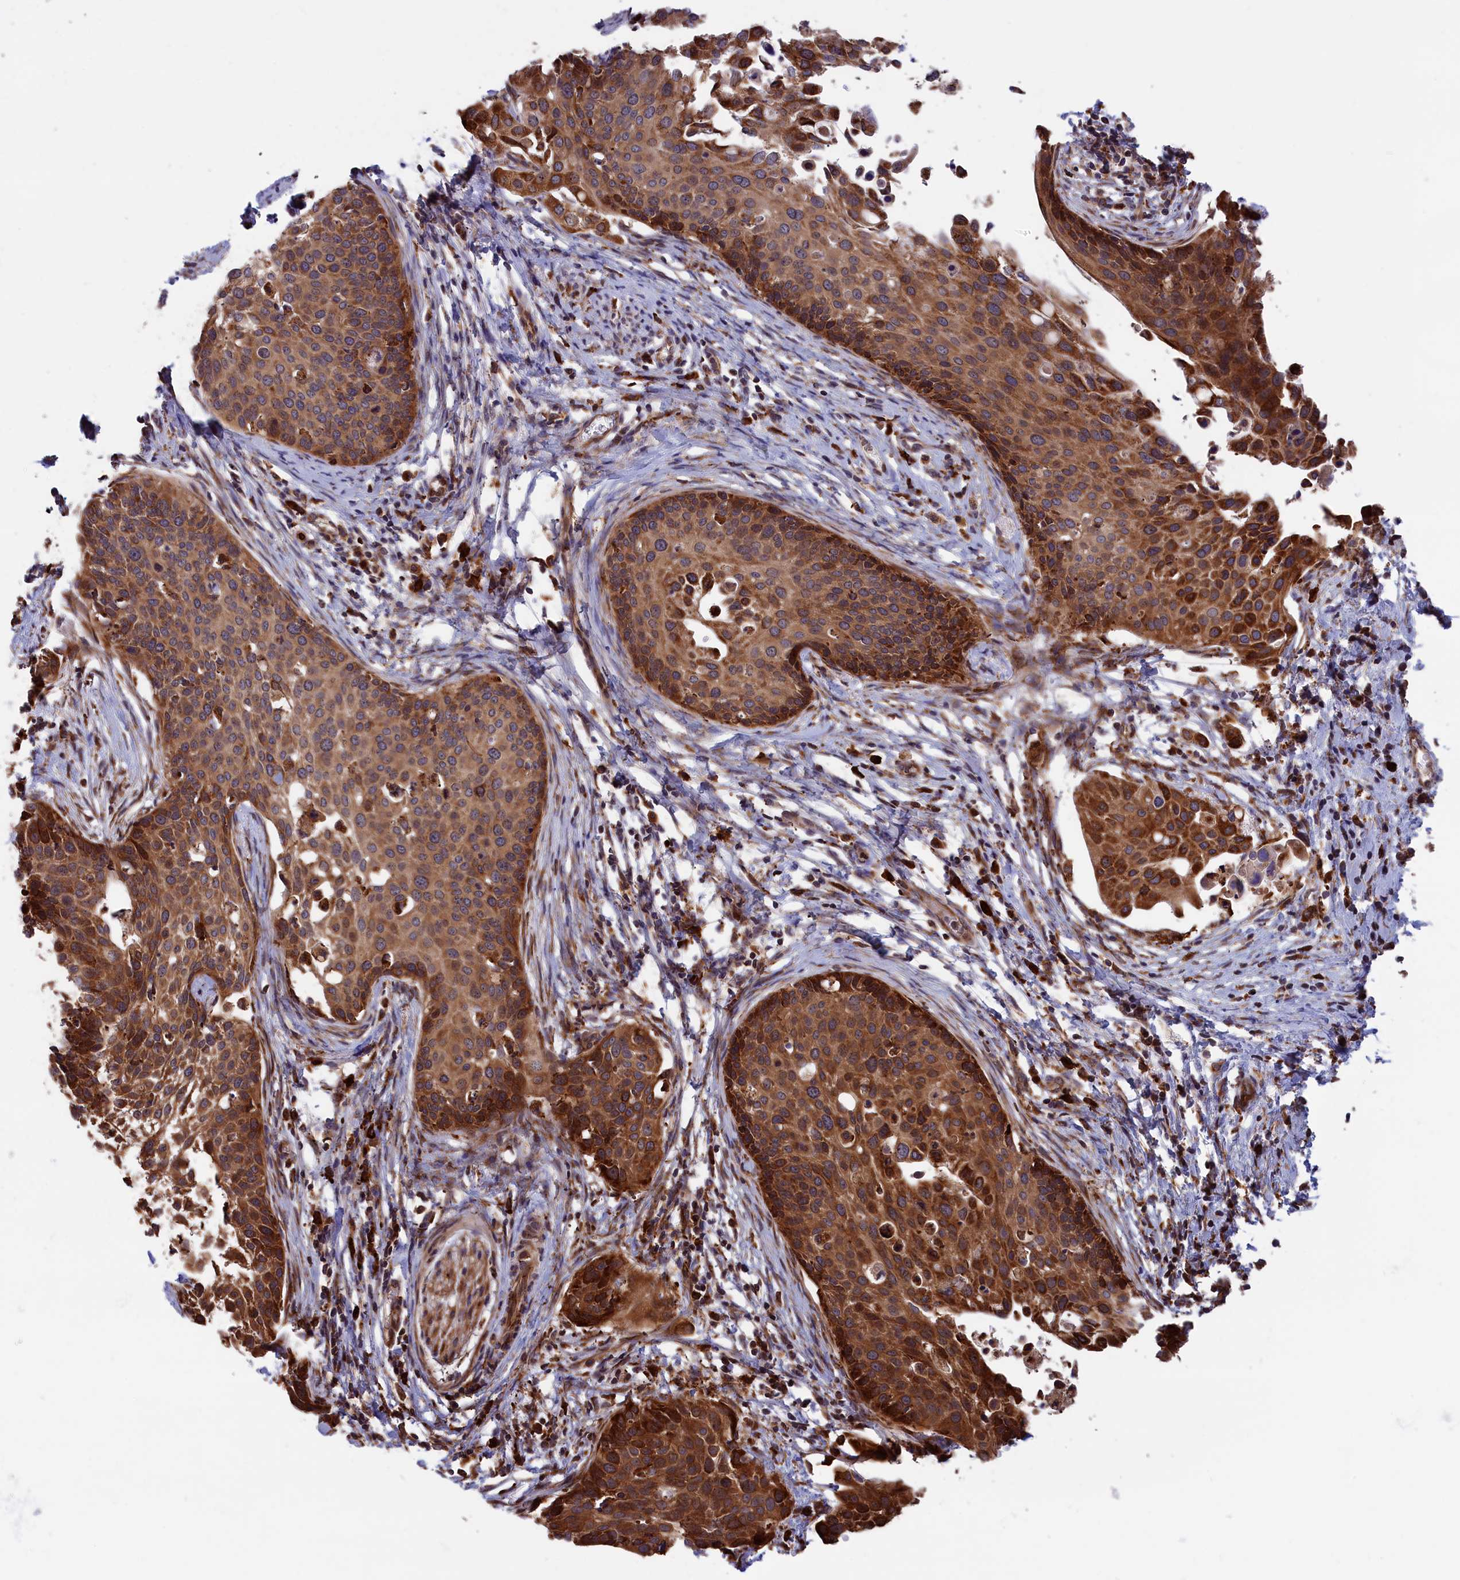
{"staining": {"intensity": "moderate", "quantity": ">75%", "location": "cytoplasmic/membranous"}, "tissue": "cervical cancer", "cell_type": "Tumor cells", "image_type": "cancer", "snomed": [{"axis": "morphology", "description": "Squamous cell carcinoma, NOS"}, {"axis": "topography", "description": "Cervix"}], "caption": "Immunohistochemistry (IHC) of human cervical squamous cell carcinoma exhibits medium levels of moderate cytoplasmic/membranous positivity in approximately >75% of tumor cells. The protein of interest is stained brown, and the nuclei are stained in blue (DAB (3,3'-diaminobenzidine) IHC with brightfield microscopy, high magnification).", "gene": "PLA2G4C", "patient": {"sex": "female", "age": 44}}